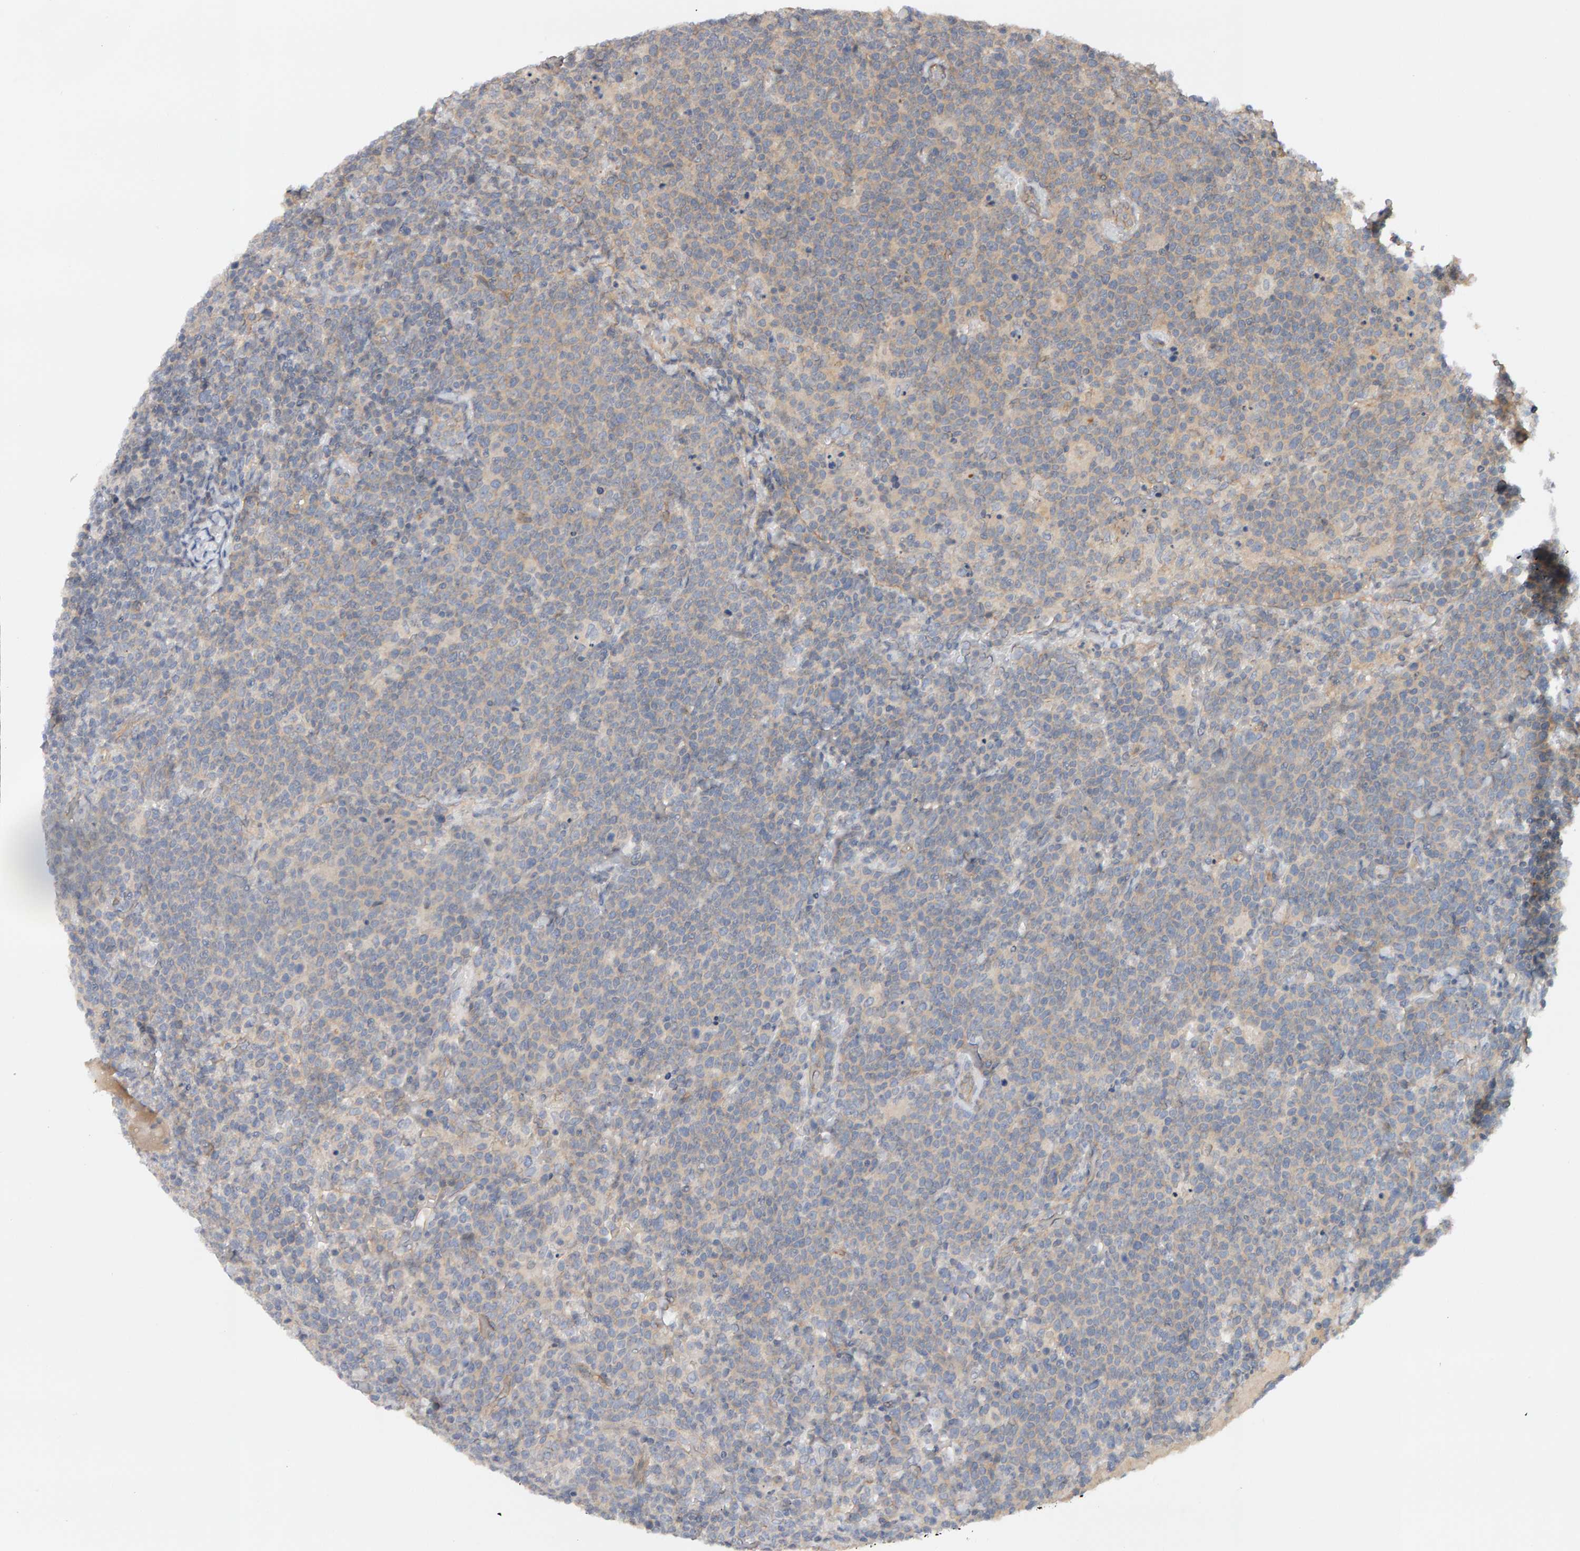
{"staining": {"intensity": "negative", "quantity": "none", "location": "none"}, "tissue": "lymphoma", "cell_type": "Tumor cells", "image_type": "cancer", "snomed": [{"axis": "morphology", "description": "Malignant lymphoma, non-Hodgkin's type, High grade"}, {"axis": "topography", "description": "Lymph node"}], "caption": "IHC image of human malignant lymphoma, non-Hodgkin's type (high-grade) stained for a protein (brown), which shows no expression in tumor cells.", "gene": "PPP1R16A", "patient": {"sex": "male", "age": 61}}